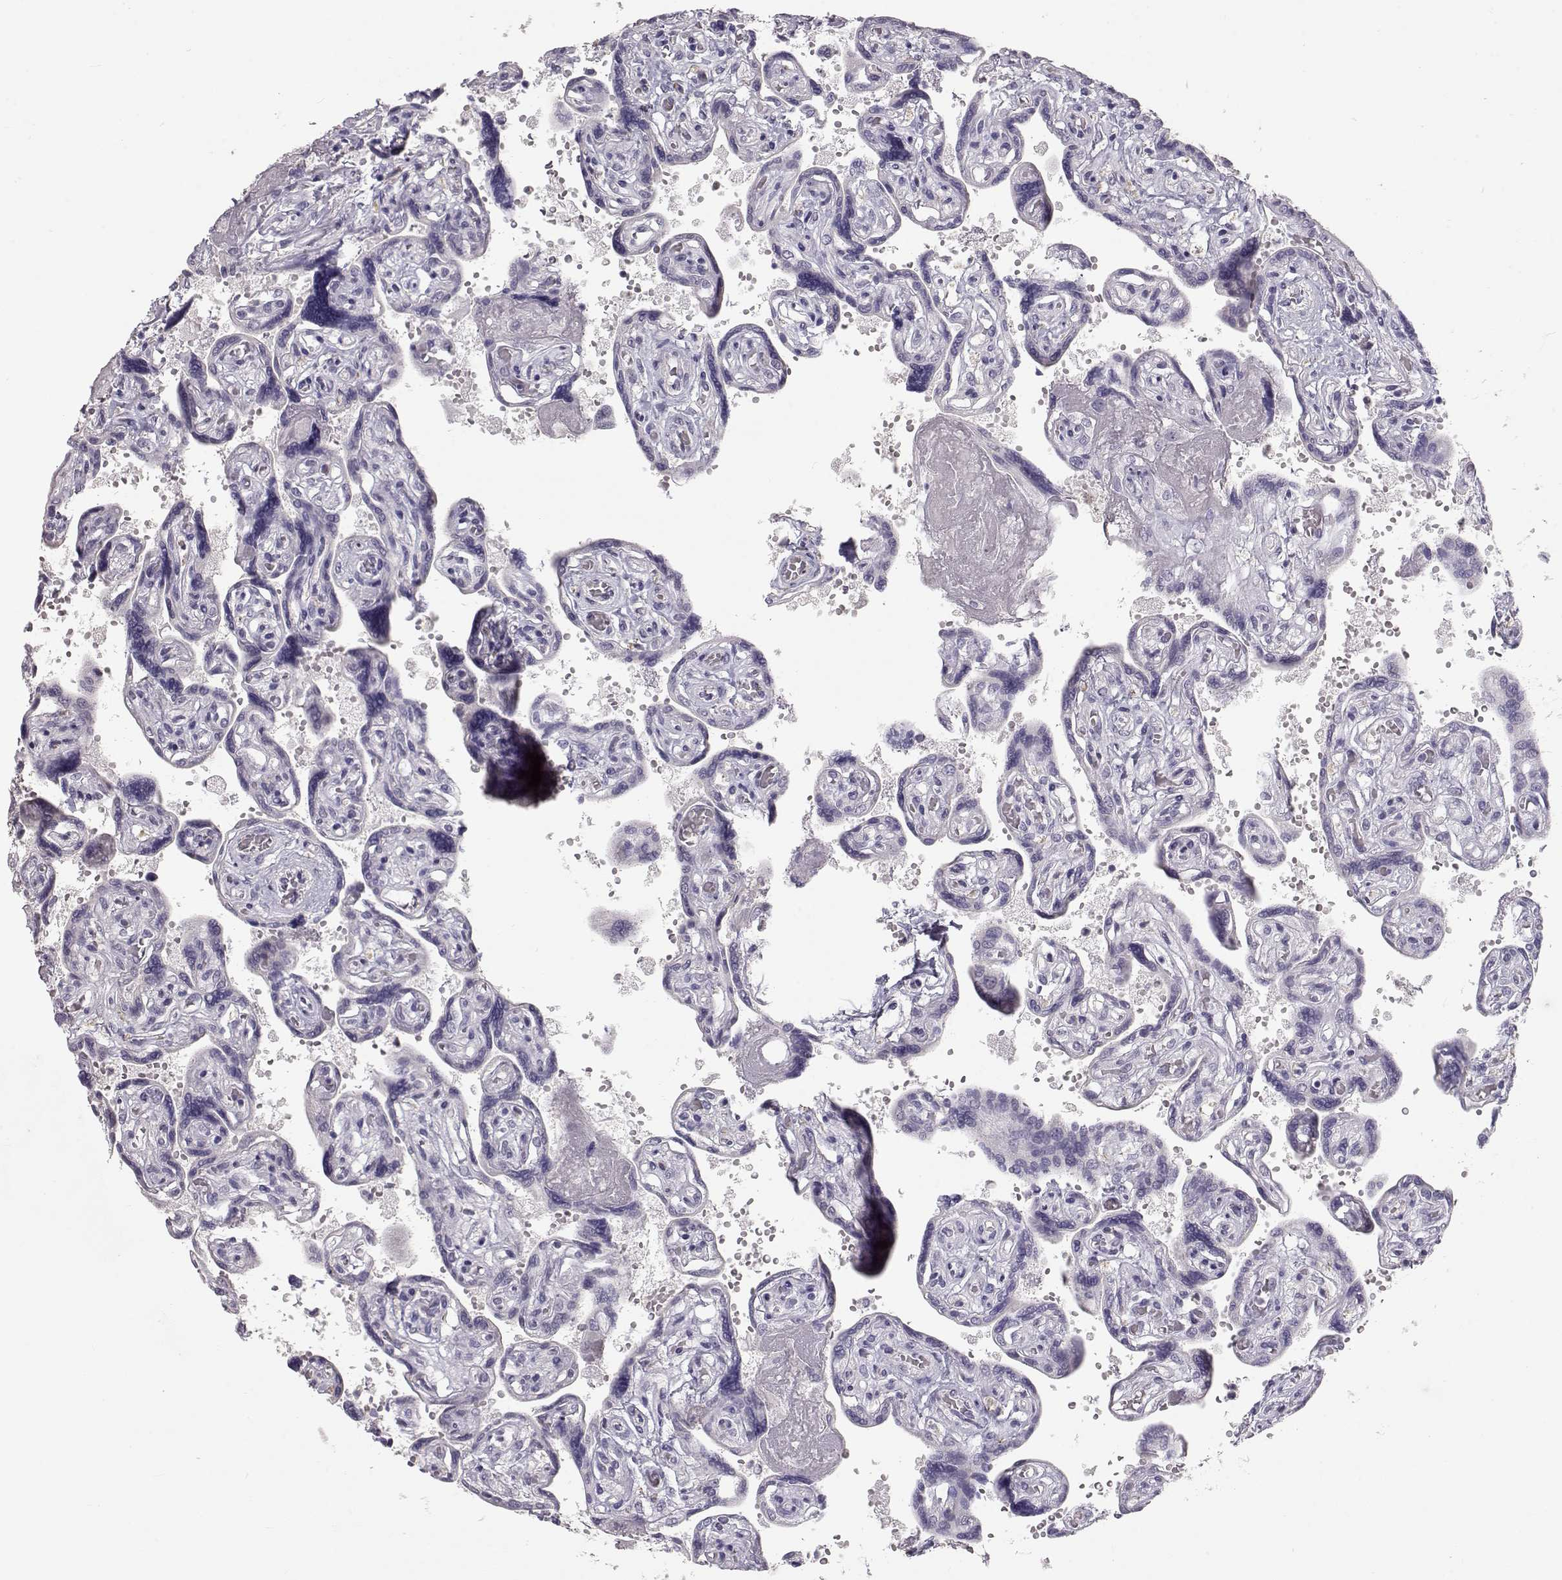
{"staining": {"intensity": "negative", "quantity": "none", "location": "none"}, "tissue": "placenta", "cell_type": "Decidual cells", "image_type": "normal", "snomed": [{"axis": "morphology", "description": "Normal tissue, NOS"}, {"axis": "topography", "description": "Placenta"}], "caption": "The micrograph shows no staining of decidual cells in normal placenta. The staining is performed using DAB brown chromogen with nuclei counter-stained in using hematoxylin.", "gene": "SLC18A1", "patient": {"sex": "female", "age": 32}}